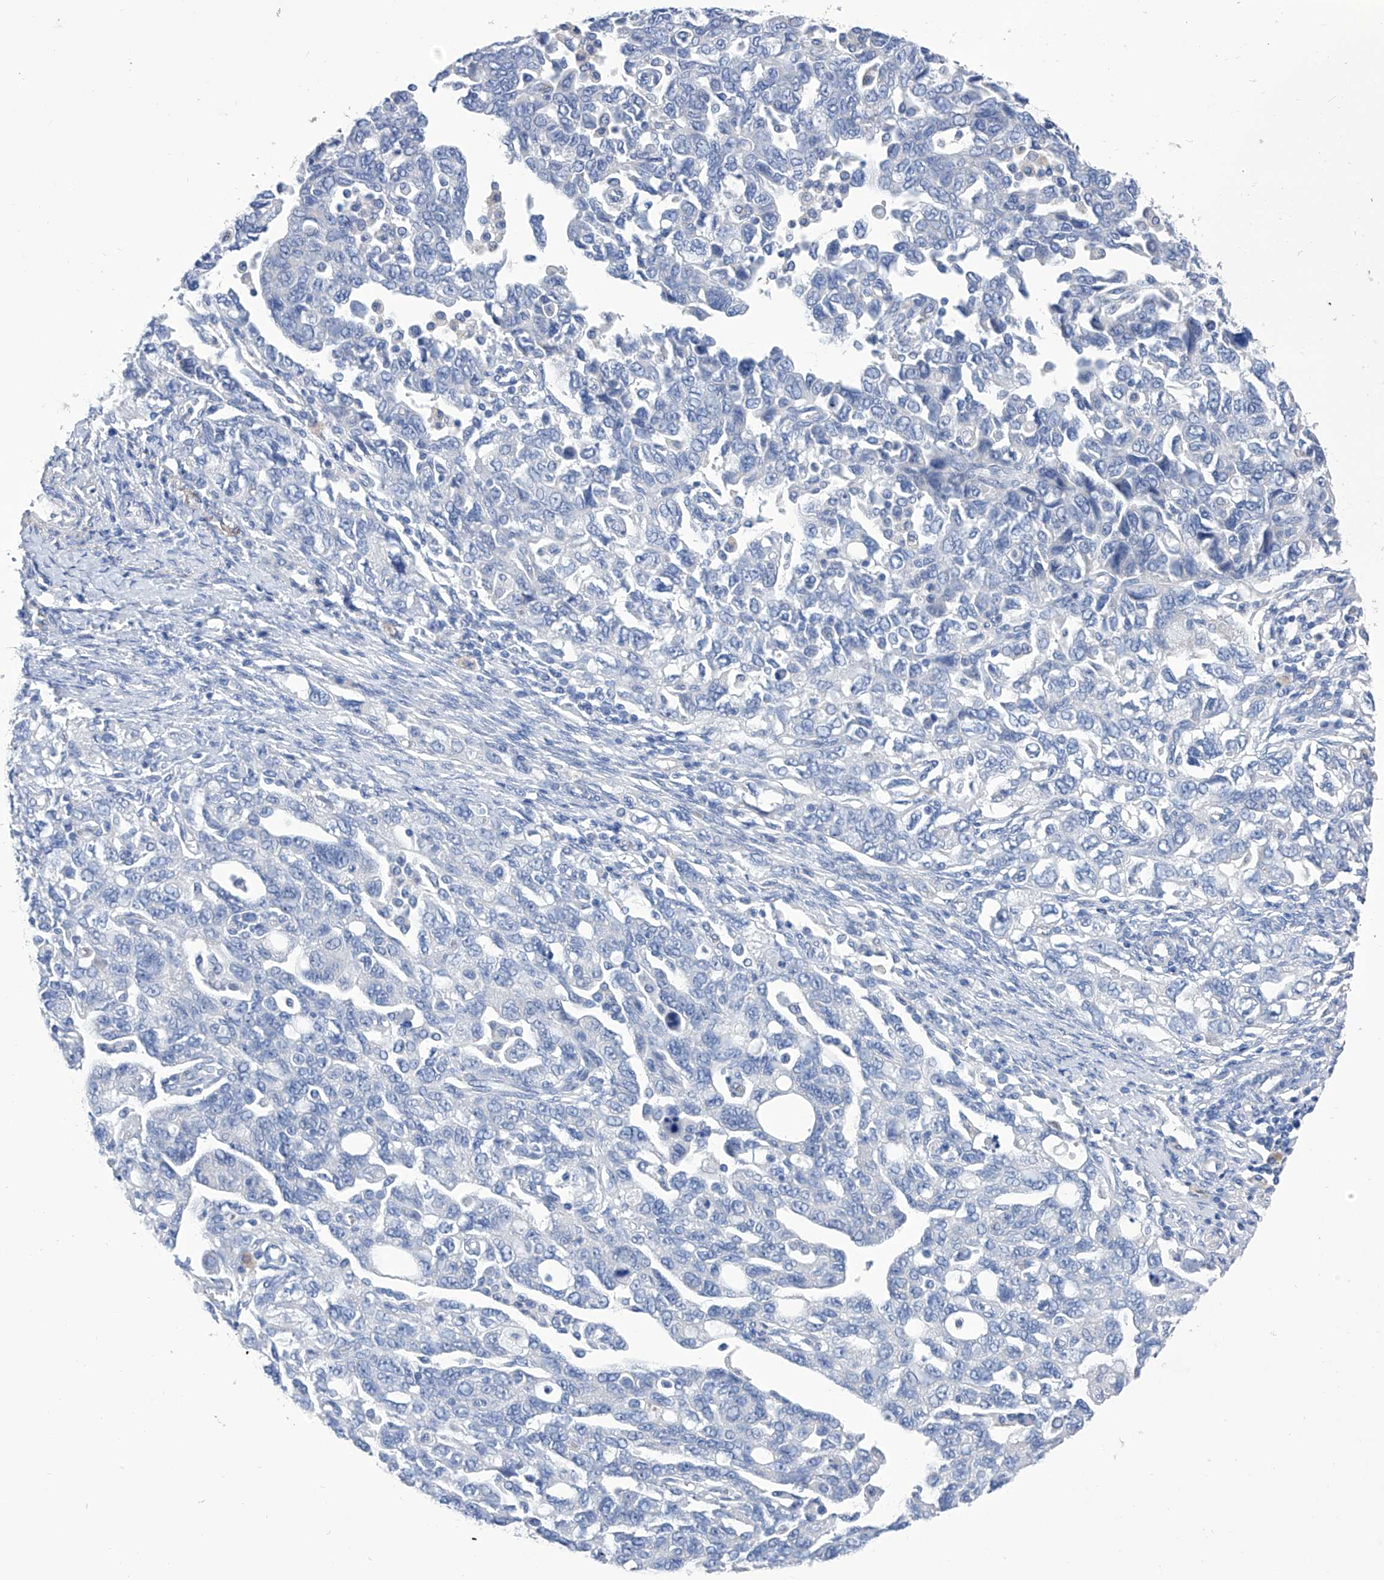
{"staining": {"intensity": "negative", "quantity": "none", "location": "none"}, "tissue": "ovarian cancer", "cell_type": "Tumor cells", "image_type": "cancer", "snomed": [{"axis": "morphology", "description": "Carcinoma, NOS"}, {"axis": "morphology", "description": "Cystadenocarcinoma, serous, NOS"}, {"axis": "topography", "description": "Ovary"}], "caption": "IHC of ovarian cancer (serous cystadenocarcinoma) exhibits no expression in tumor cells. (DAB (3,3'-diaminobenzidine) immunohistochemistry (IHC) visualized using brightfield microscopy, high magnification).", "gene": "SMS", "patient": {"sex": "female", "age": 69}}